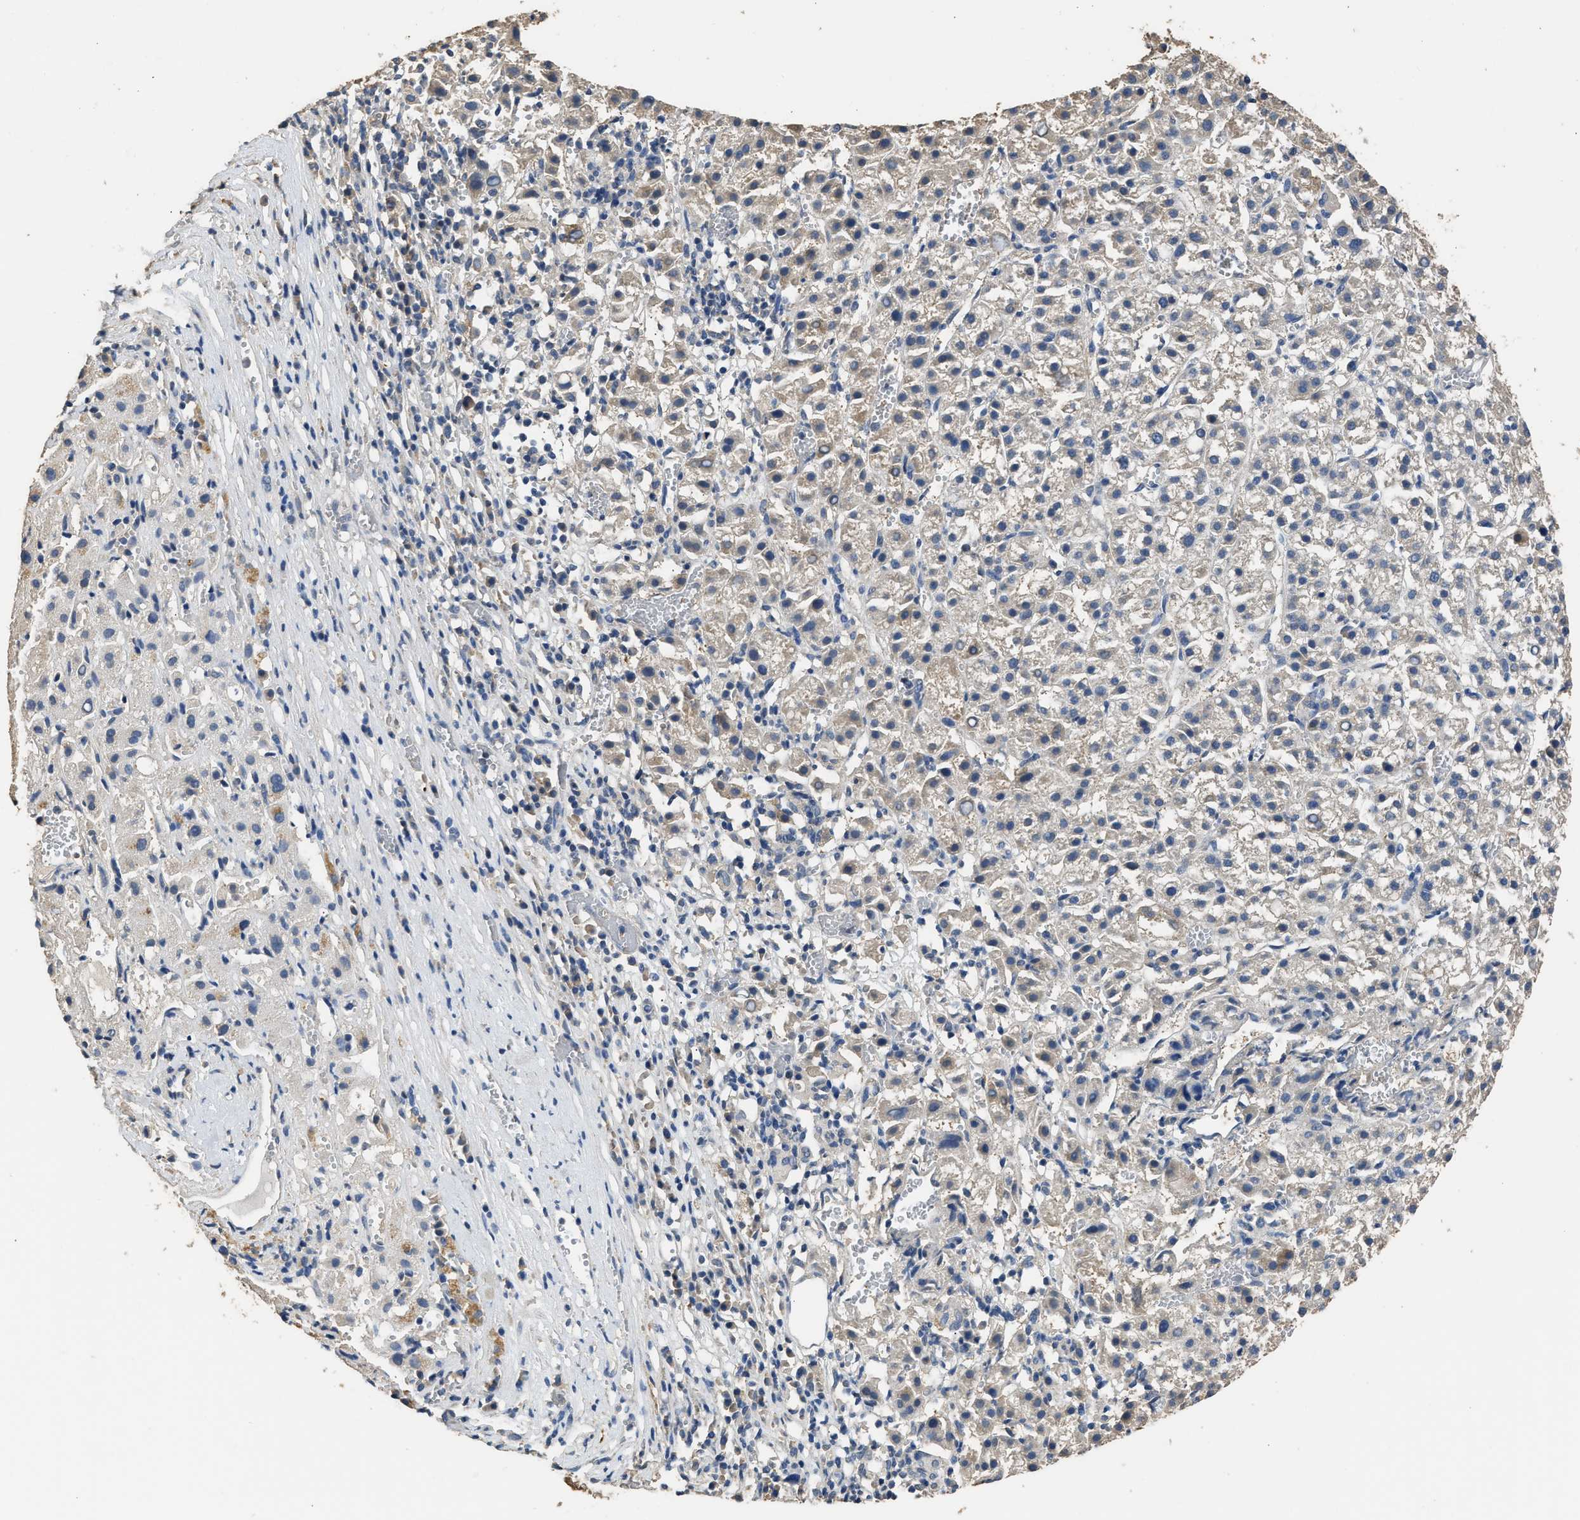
{"staining": {"intensity": "weak", "quantity": "<25%", "location": "cytoplasmic/membranous"}, "tissue": "liver cancer", "cell_type": "Tumor cells", "image_type": "cancer", "snomed": [{"axis": "morphology", "description": "Carcinoma, Hepatocellular, NOS"}, {"axis": "topography", "description": "Liver"}], "caption": "The IHC image has no significant staining in tumor cells of liver cancer (hepatocellular carcinoma) tissue. (Brightfield microscopy of DAB (3,3'-diaminobenzidine) IHC at high magnification).", "gene": "SPINT2", "patient": {"sex": "female", "age": 58}}